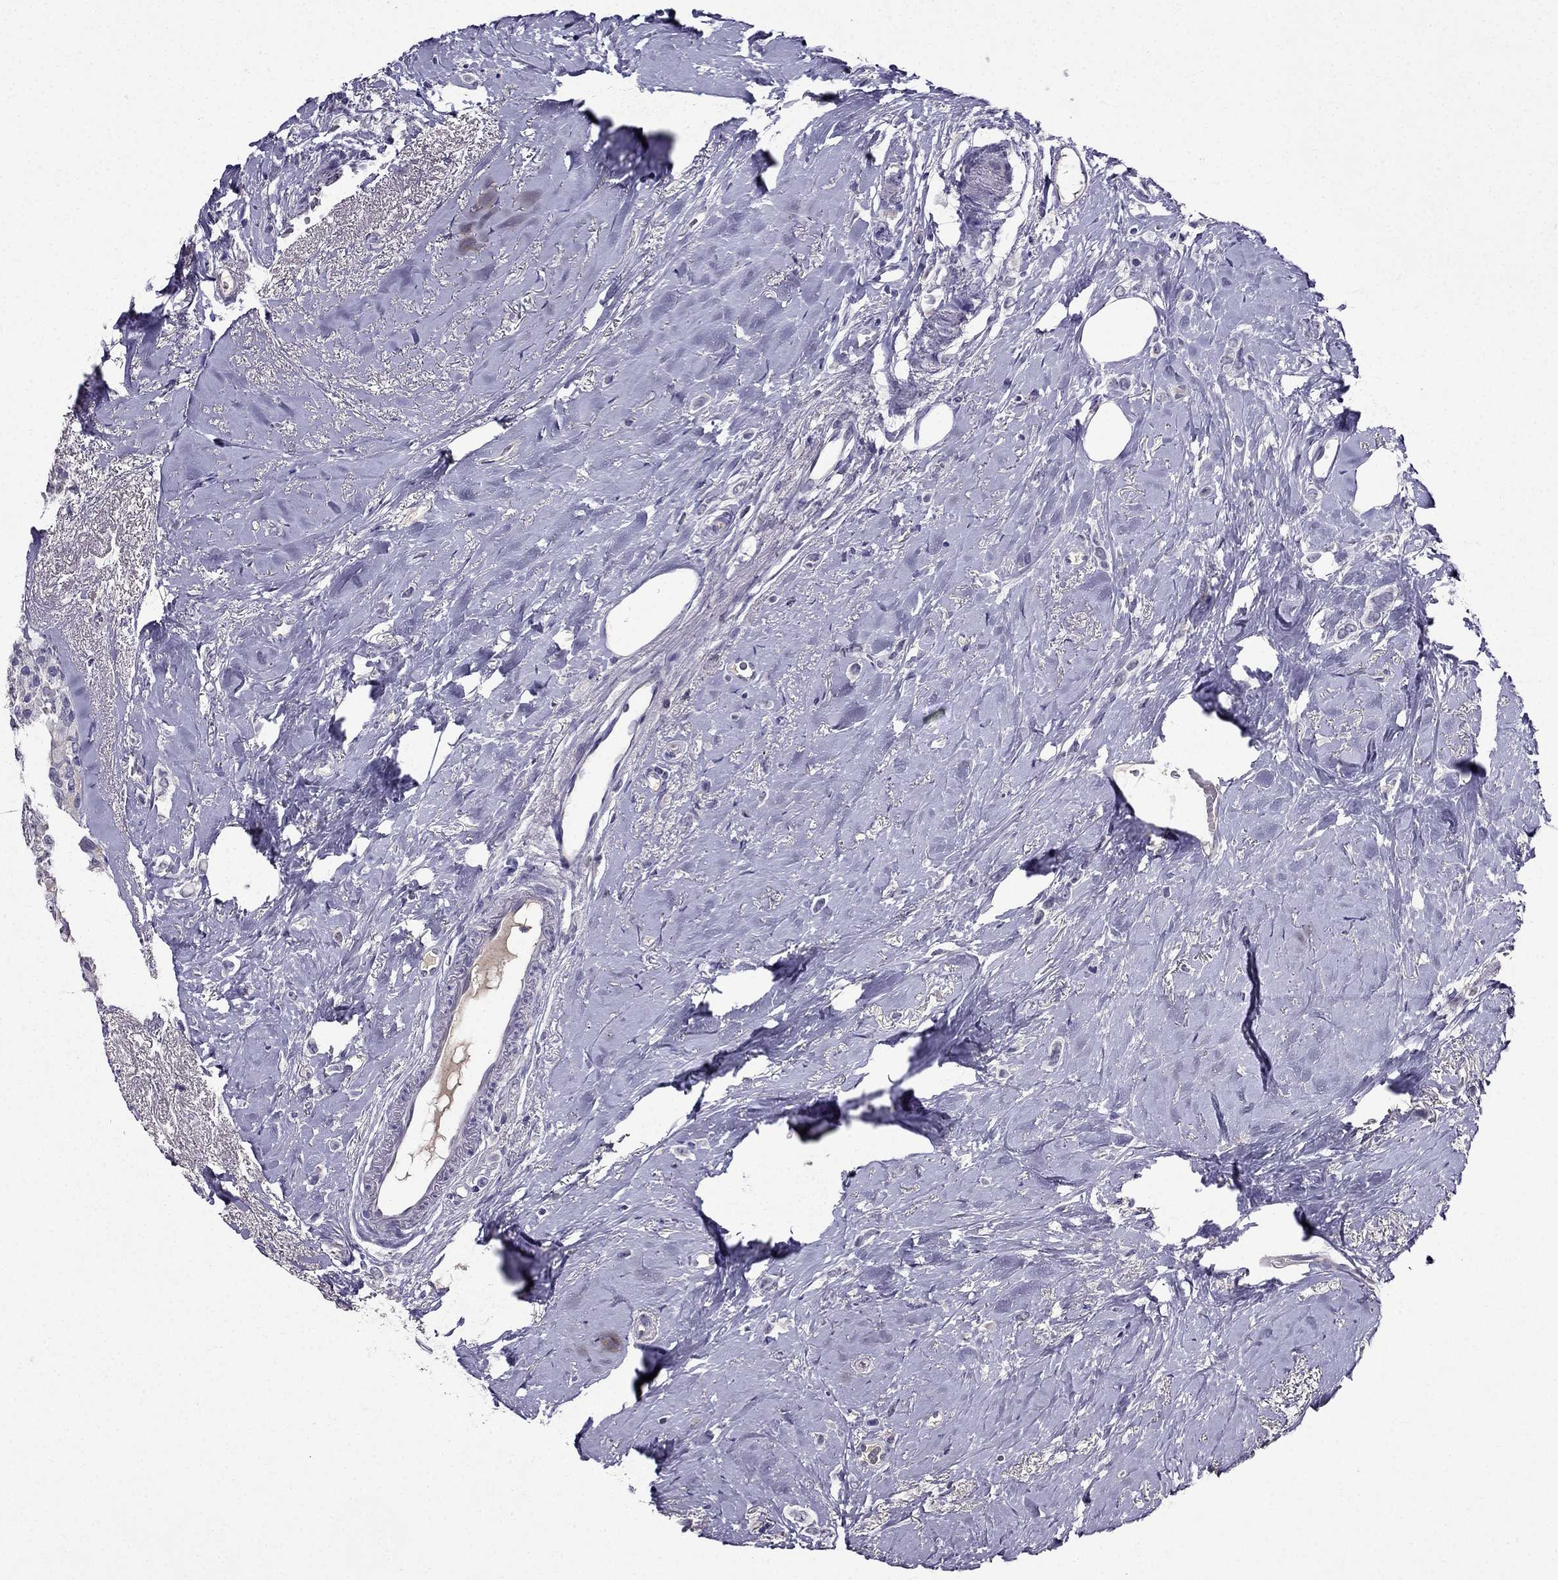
{"staining": {"intensity": "negative", "quantity": "none", "location": "none"}, "tissue": "breast cancer", "cell_type": "Tumor cells", "image_type": "cancer", "snomed": [{"axis": "morphology", "description": "Lobular carcinoma"}, {"axis": "topography", "description": "Breast"}], "caption": "The micrograph displays no staining of tumor cells in lobular carcinoma (breast).", "gene": "DUSP15", "patient": {"sex": "female", "age": 66}}